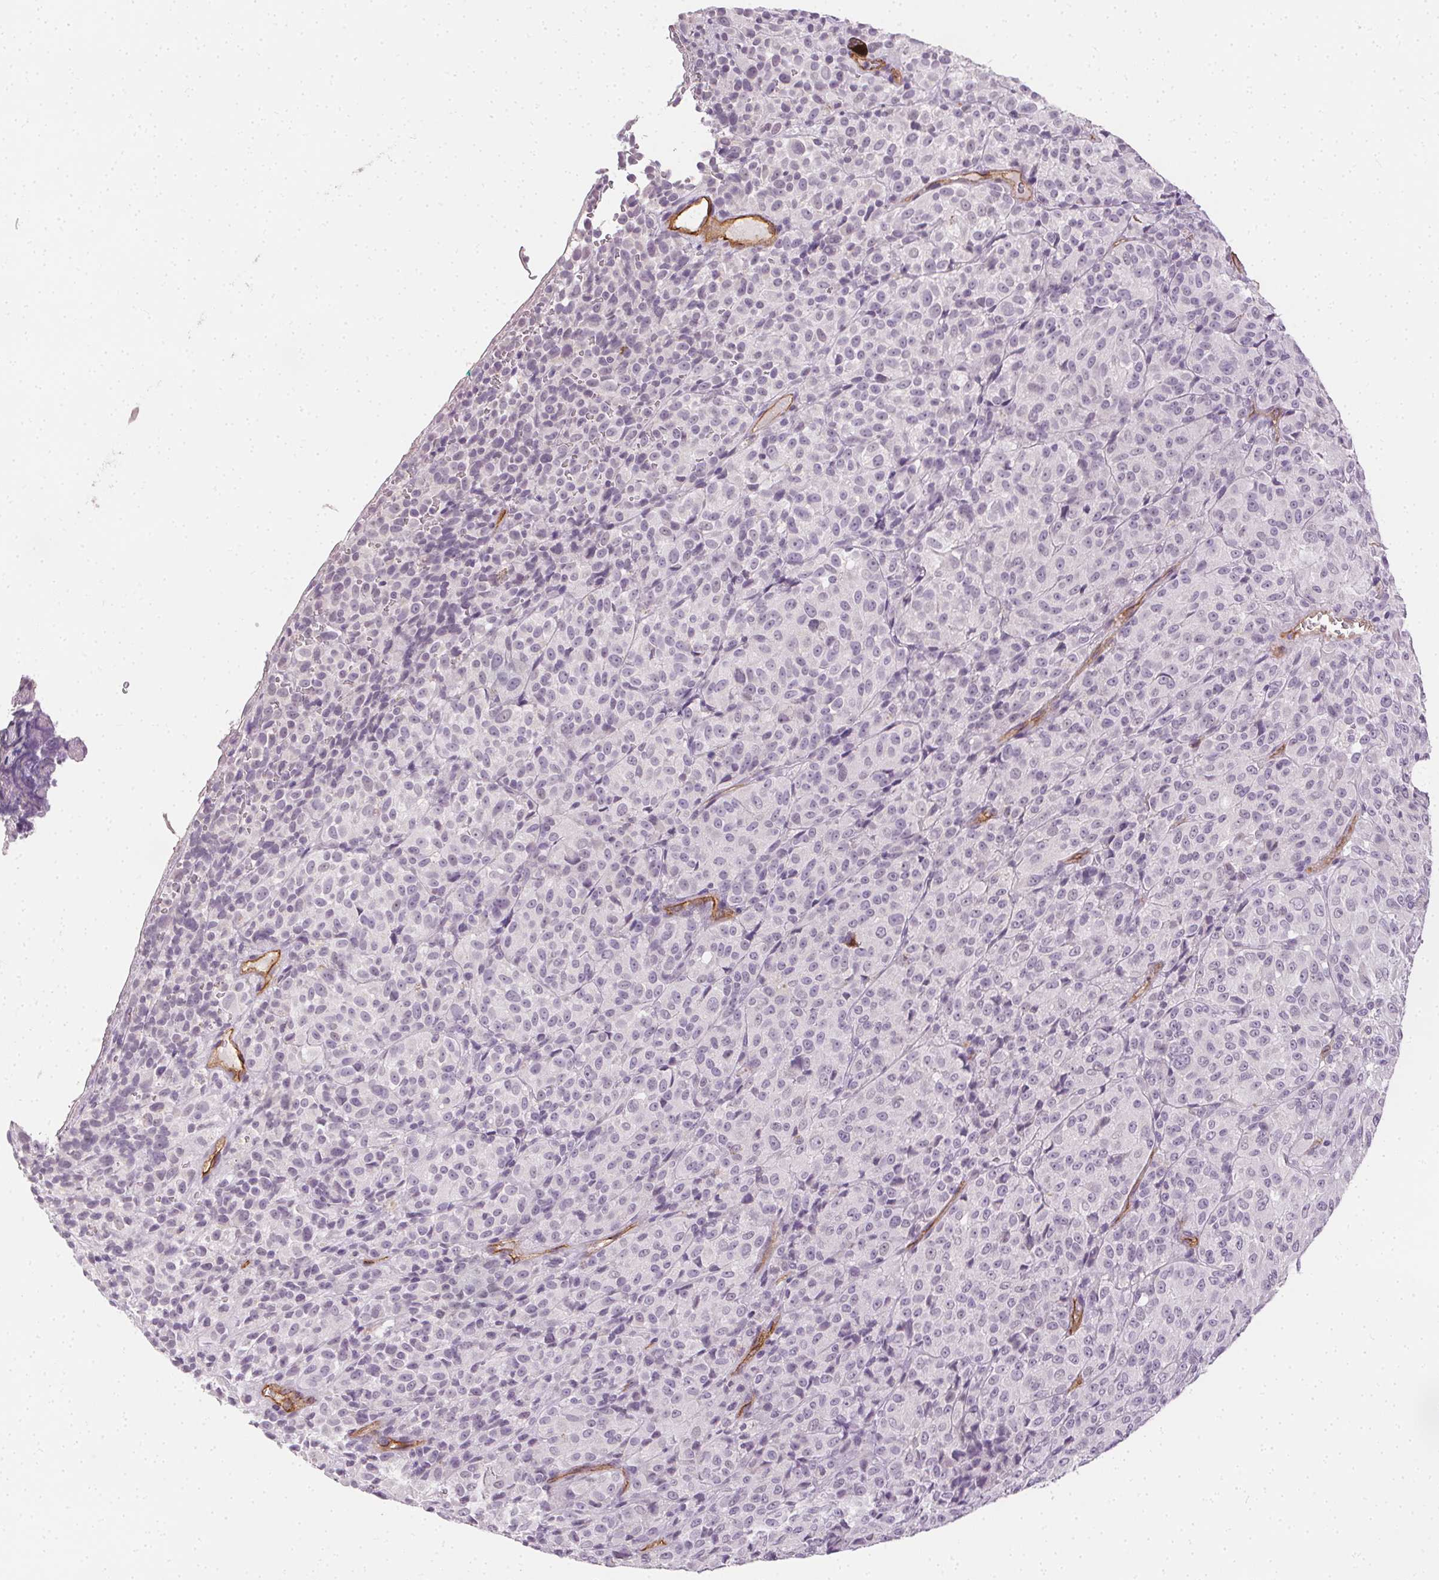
{"staining": {"intensity": "negative", "quantity": "none", "location": "none"}, "tissue": "melanoma", "cell_type": "Tumor cells", "image_type": "cancer", "snomed": [{"axis": "morphology", "description": "Malignant melanoma, Metastatic site"}, {"axis": "topography", "description": "Brain"}], "caption": "A histopathology image of human melanoma is negative for staining in tumor cells.", "gene": "PODXL", "patient": {"sex": "female", "age": 56}}